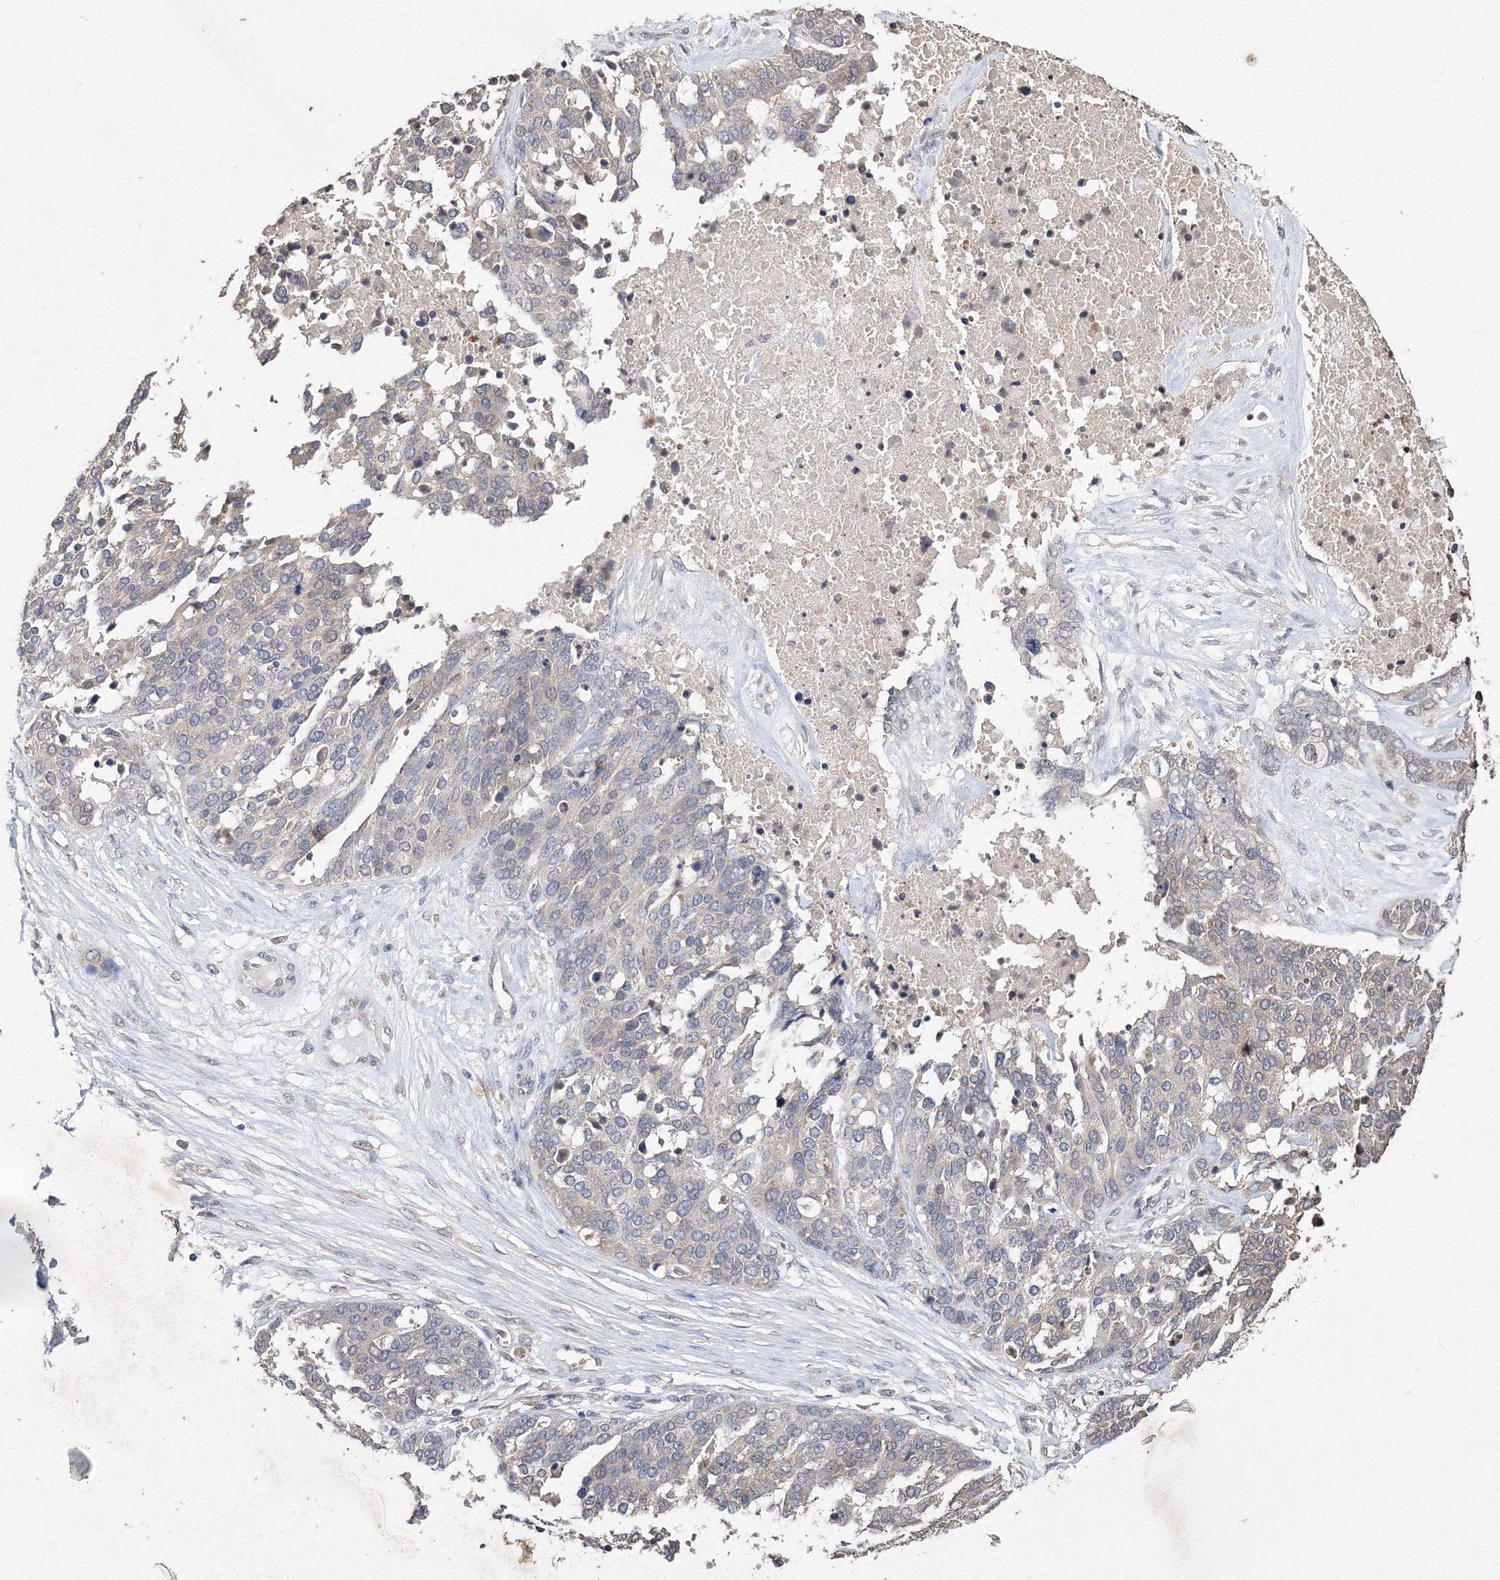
{"staining": {"intensity": "negative", "quantity": "none", "location": "none"}, "tissue": "ovarian cancer", "cell_type": "Tumor cells", "image_type": "cancer", "snomed": [{"axis": "morphology", "description": "Cystadenocarcinoma, serous, NOS"}, {"axis": "topography", "description": "Ovary"}], "caption": "High power microscopy histopathology image of an IHC photomicrograph of ovarian cancer, revealing no significant positivity in tumor cells.", "gene": "GPN1", "patient": {"sex": "female", "age": 44}}